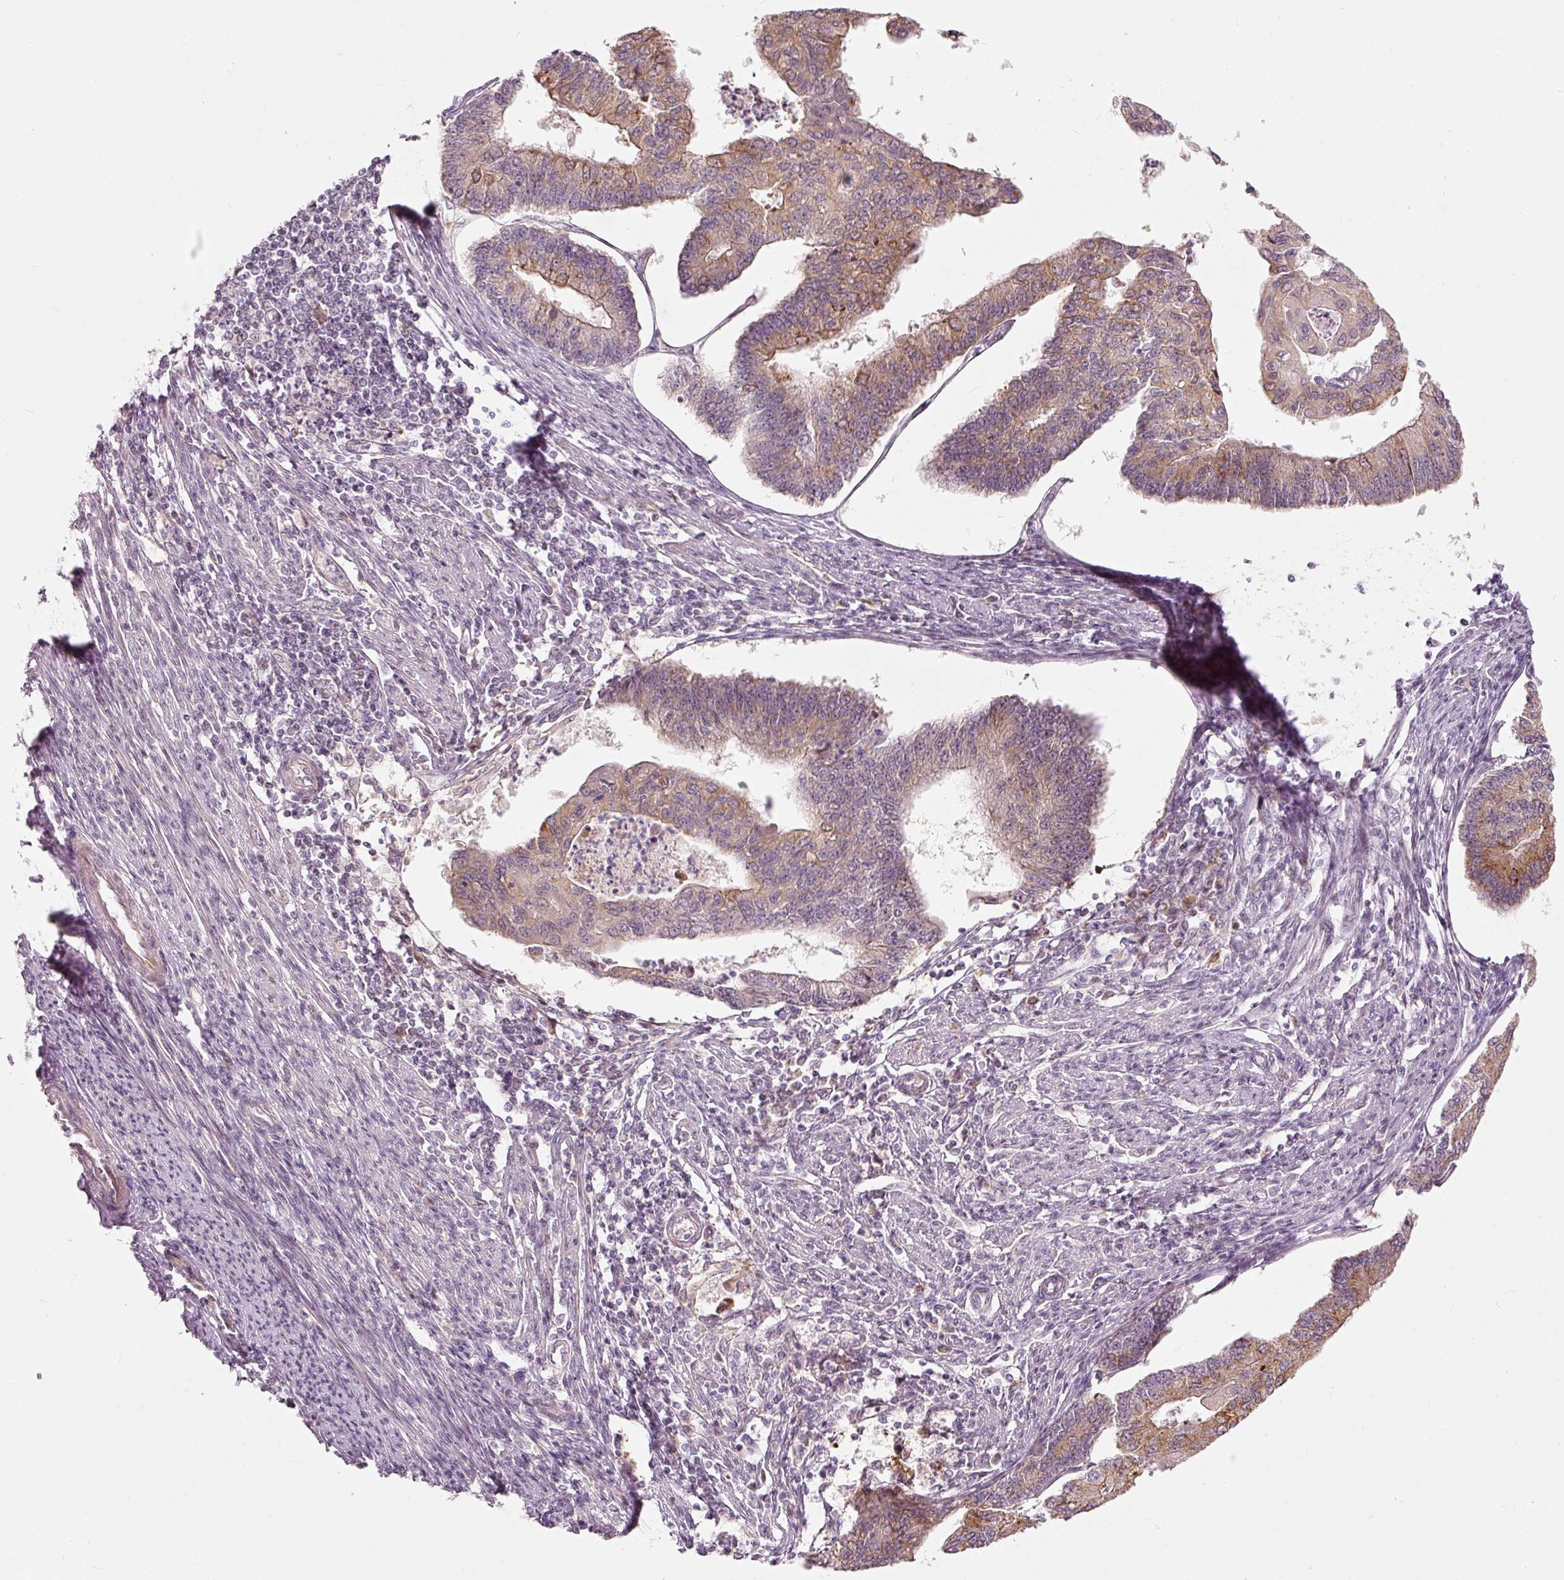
{"staining": {"intensity": "weak", "quantity": "25%-75%", "location": "cytoplasmic/membranous"}, "tissue": "endometrial cancer", "cell_type": "Tumor cells", "image_type": "cancer", "snomed": [{"axis": "morphology", "description": "Adenocarcinoma, NOS"}, {"axis": "topography", "description": "Endometrium"}], "caption": "DAB (3,3'-diaminobenzidine) immunohistochemical staining of endometrial cancer displays weak cytoplasmic/membranous protein positivity in approximately 25%-75% of tumor cells.", "gene": "SLC20A1", "patient": {"sex": "female", "age": 56}}